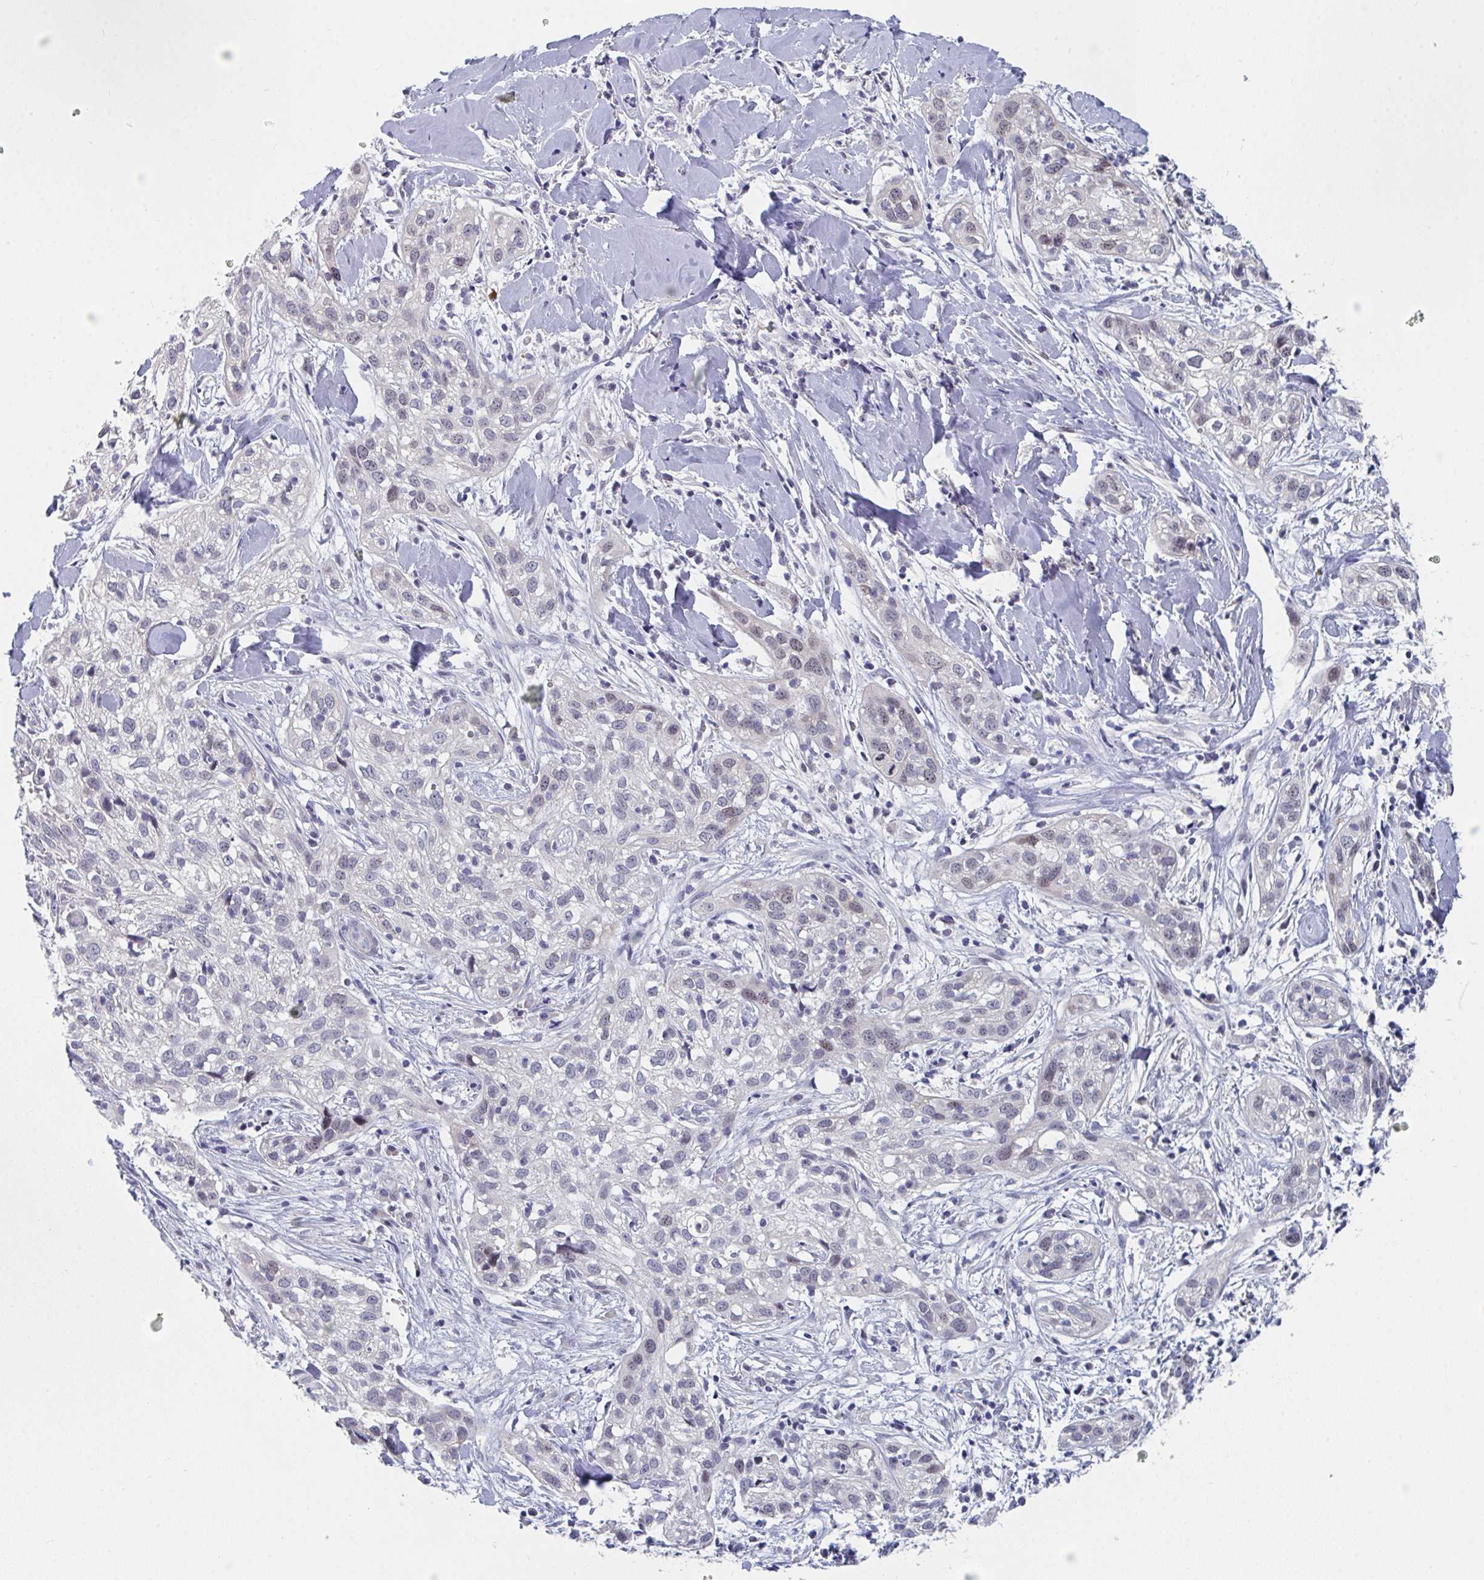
{"staining": {"intensity": "weak", "quantity": "<25%", "location": "nuclear"}, "tissue": "skin cancer", "cell_type": "Tumor cells", "image_type": "cancer", "snomed": [{"axis": "morphology", "description": "Squamous cell carcinoma, NOS"}, {"axis": "topography", "description": "Skin"}], "caption": "The image displays no significant expression in tumor cells of skin squamous cell carcinoma.", "gene": "CENPT", "patient": {"sex": "male", "age": 82}}